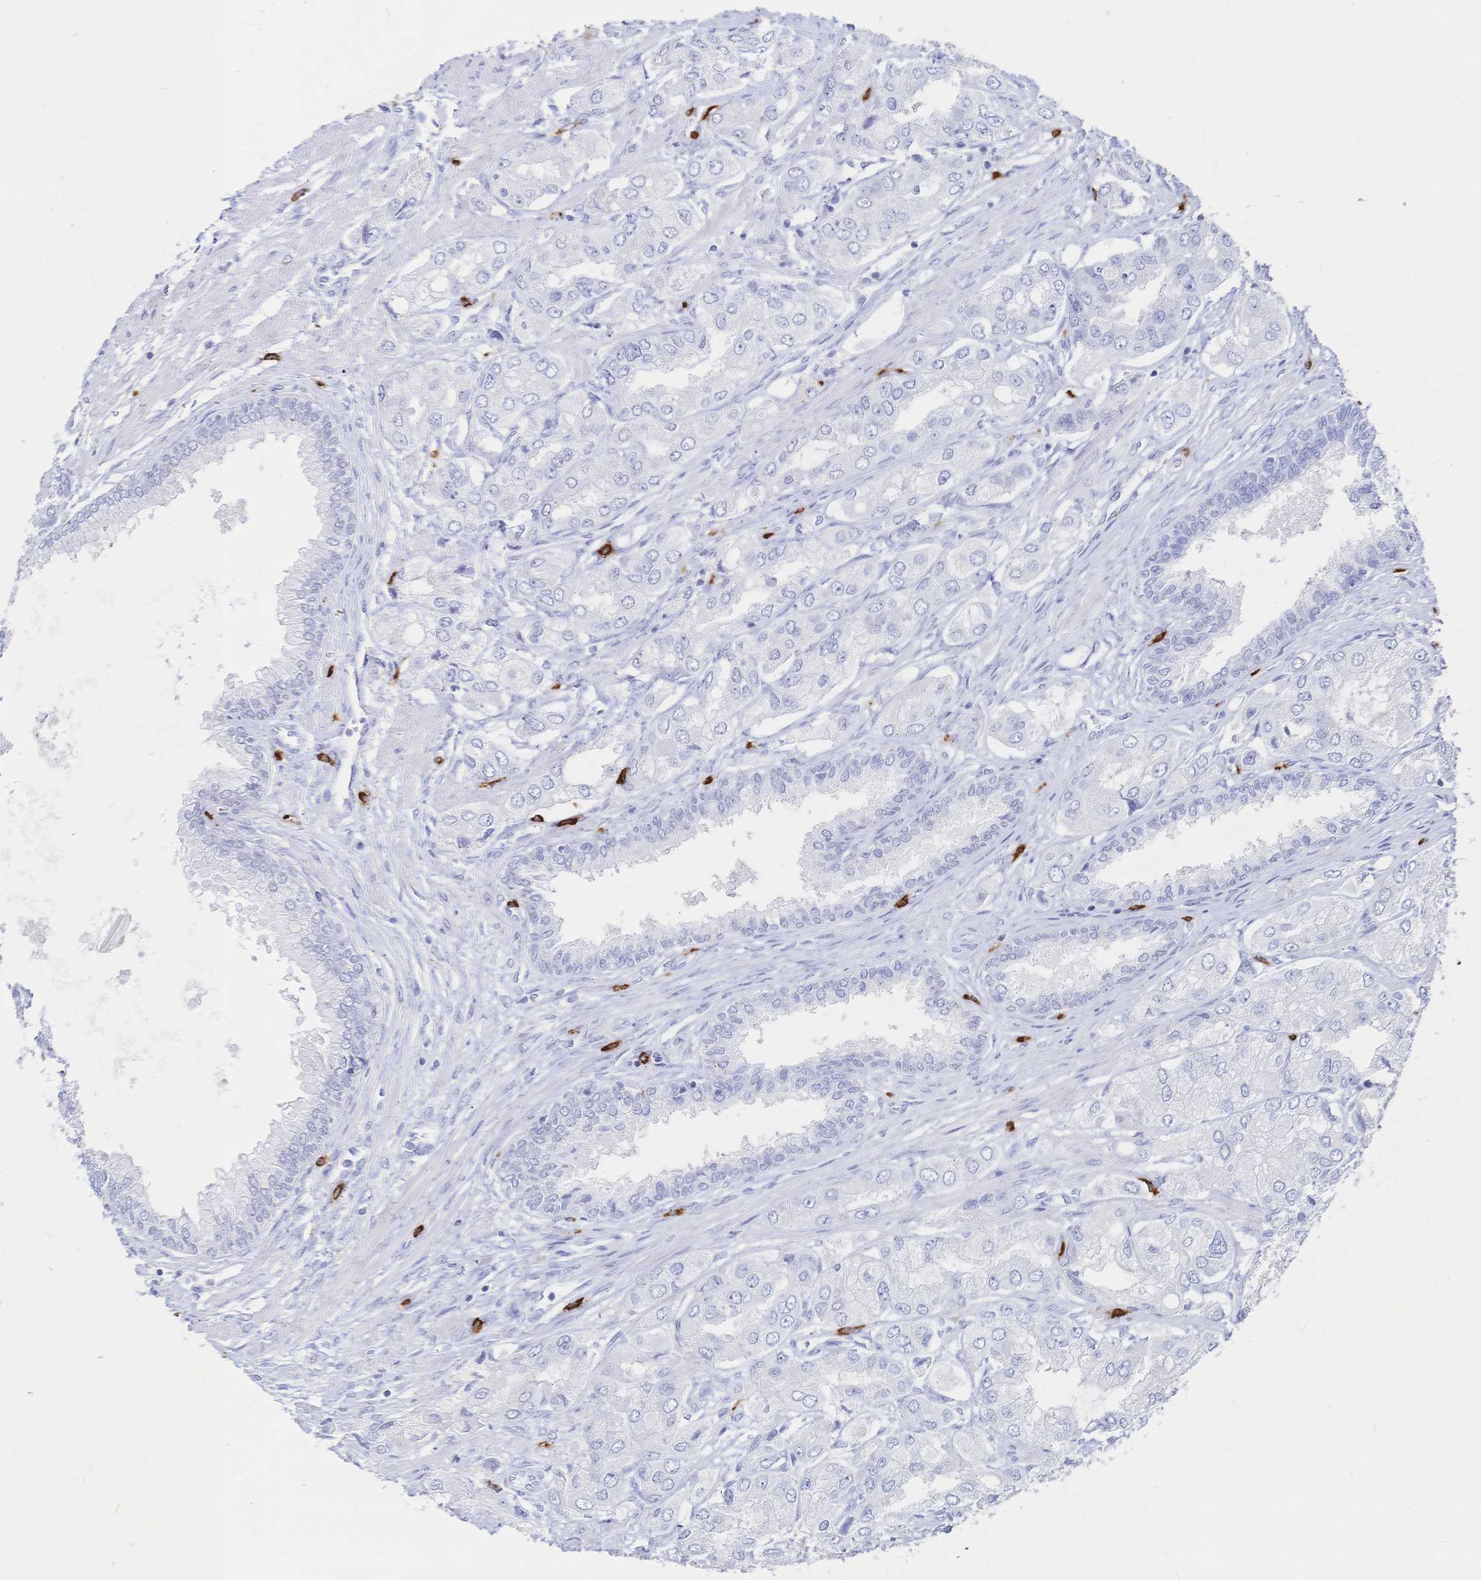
{"staining": {"intensity": "negative", "quantity": "none", "location": "none"}, "tissue": "prostate cancer", "cell_type": "Tumor cells", "image_type": "cancer", "snomed": [{"axis": "morphology", "description": "Adenocarcinoma, Low grade"}, {"axis": "topography", "description": "Prostate"}], "caption": "This is an IHC histopathology image of prostate cancer (low-grade adenocarcinoma). There is no staining in tumor cells.", "gene": "IL2RB", "patient": {"sex": "male", "age": 69}}